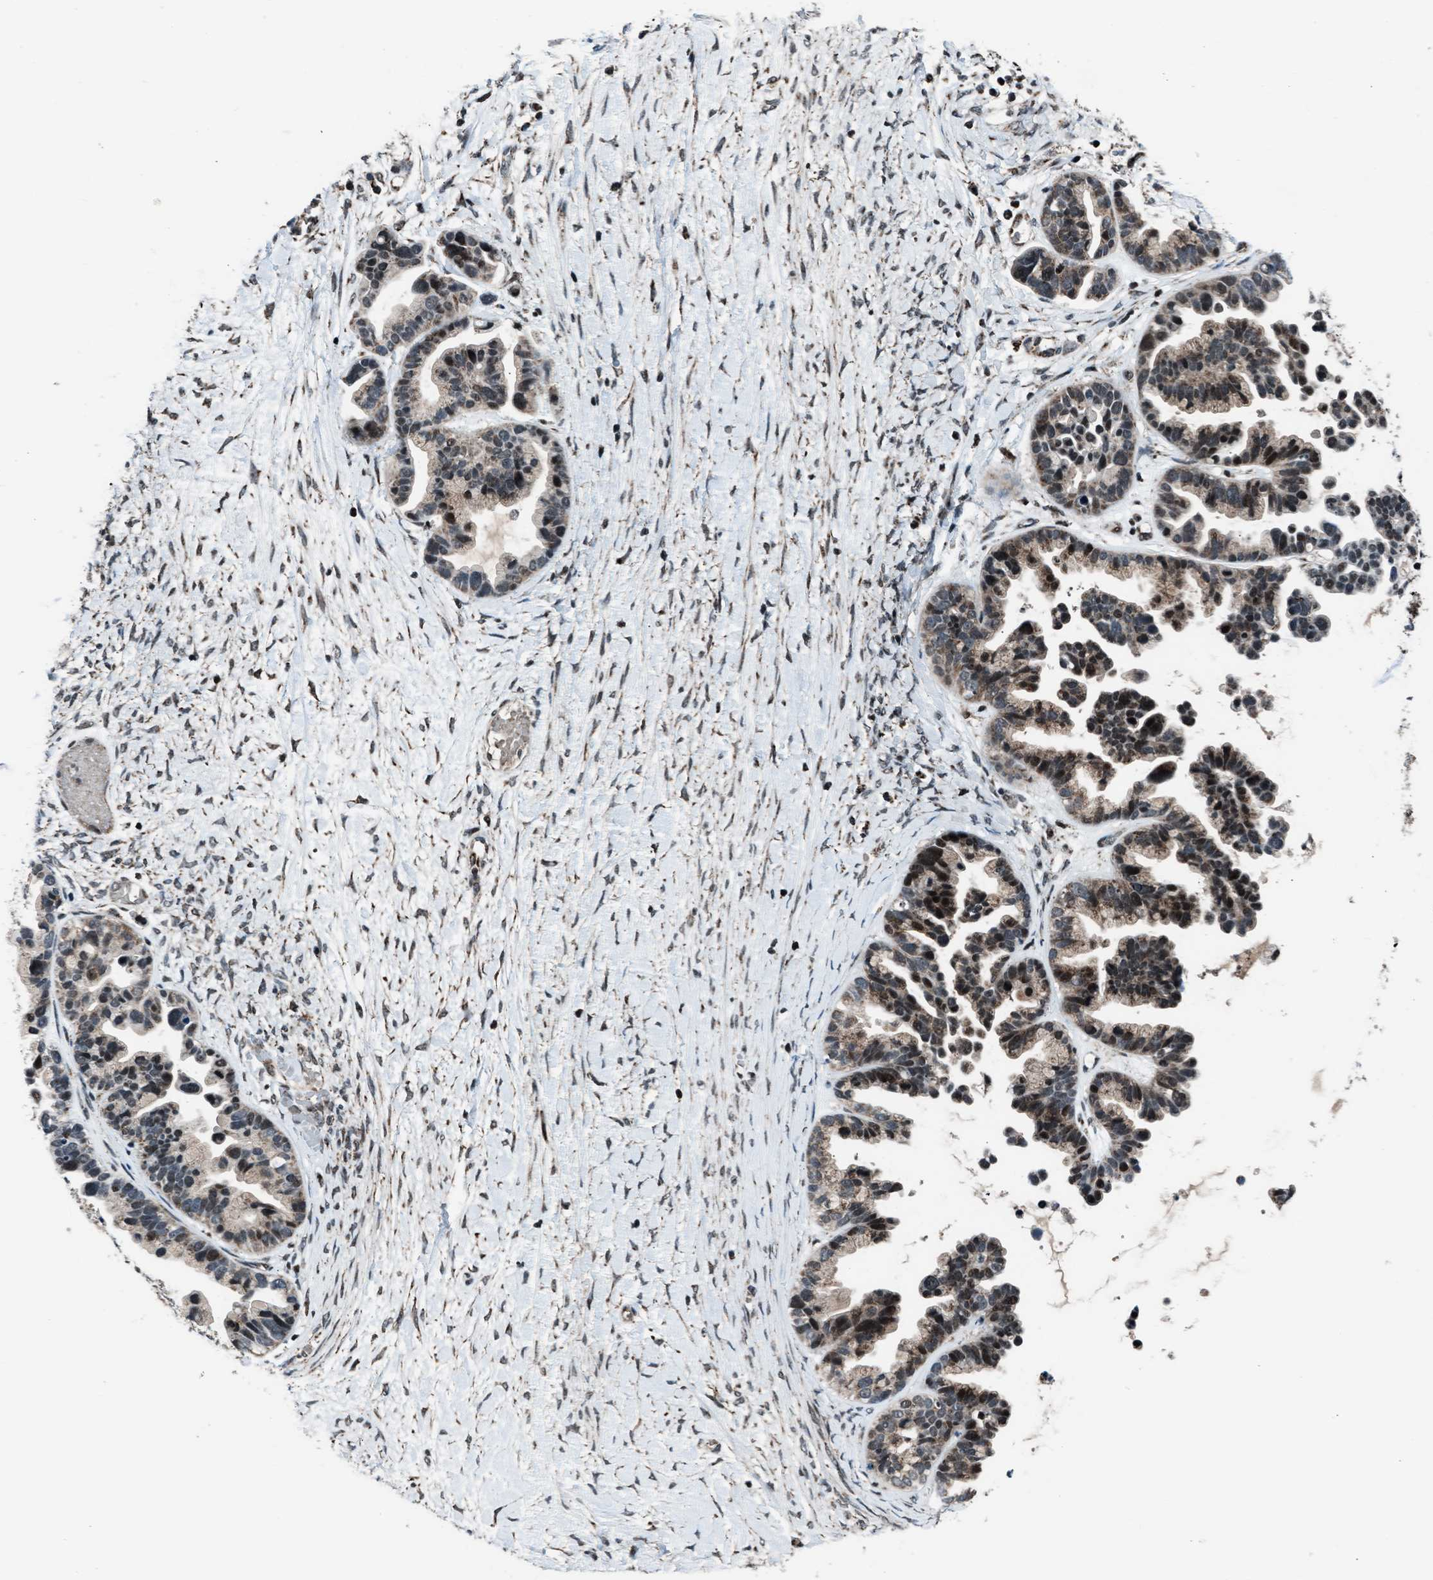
{"staining": {"intensity": "moderate", "quantity": "25%-75%", "location": "nuclear"}, "tissue": "ovarian cancer", "cell_type": "Tumor cells", "image_type": "cancer", "snomed": [{"axis": "morphology", "description": "Cystadenocarcinoma, serous, NOS"}, {"axis": "topography", "description": "Ovary"}], "caption": "Ovarian cancer (serous cystadenocarcinoma) stained with DAB immunohistochemistry shows medium levels of moderate nuclear expression in approximately 25%-75% of tumor cells.", "gene": "MORC3", "patient": {"sex": "female", "age": 56}}